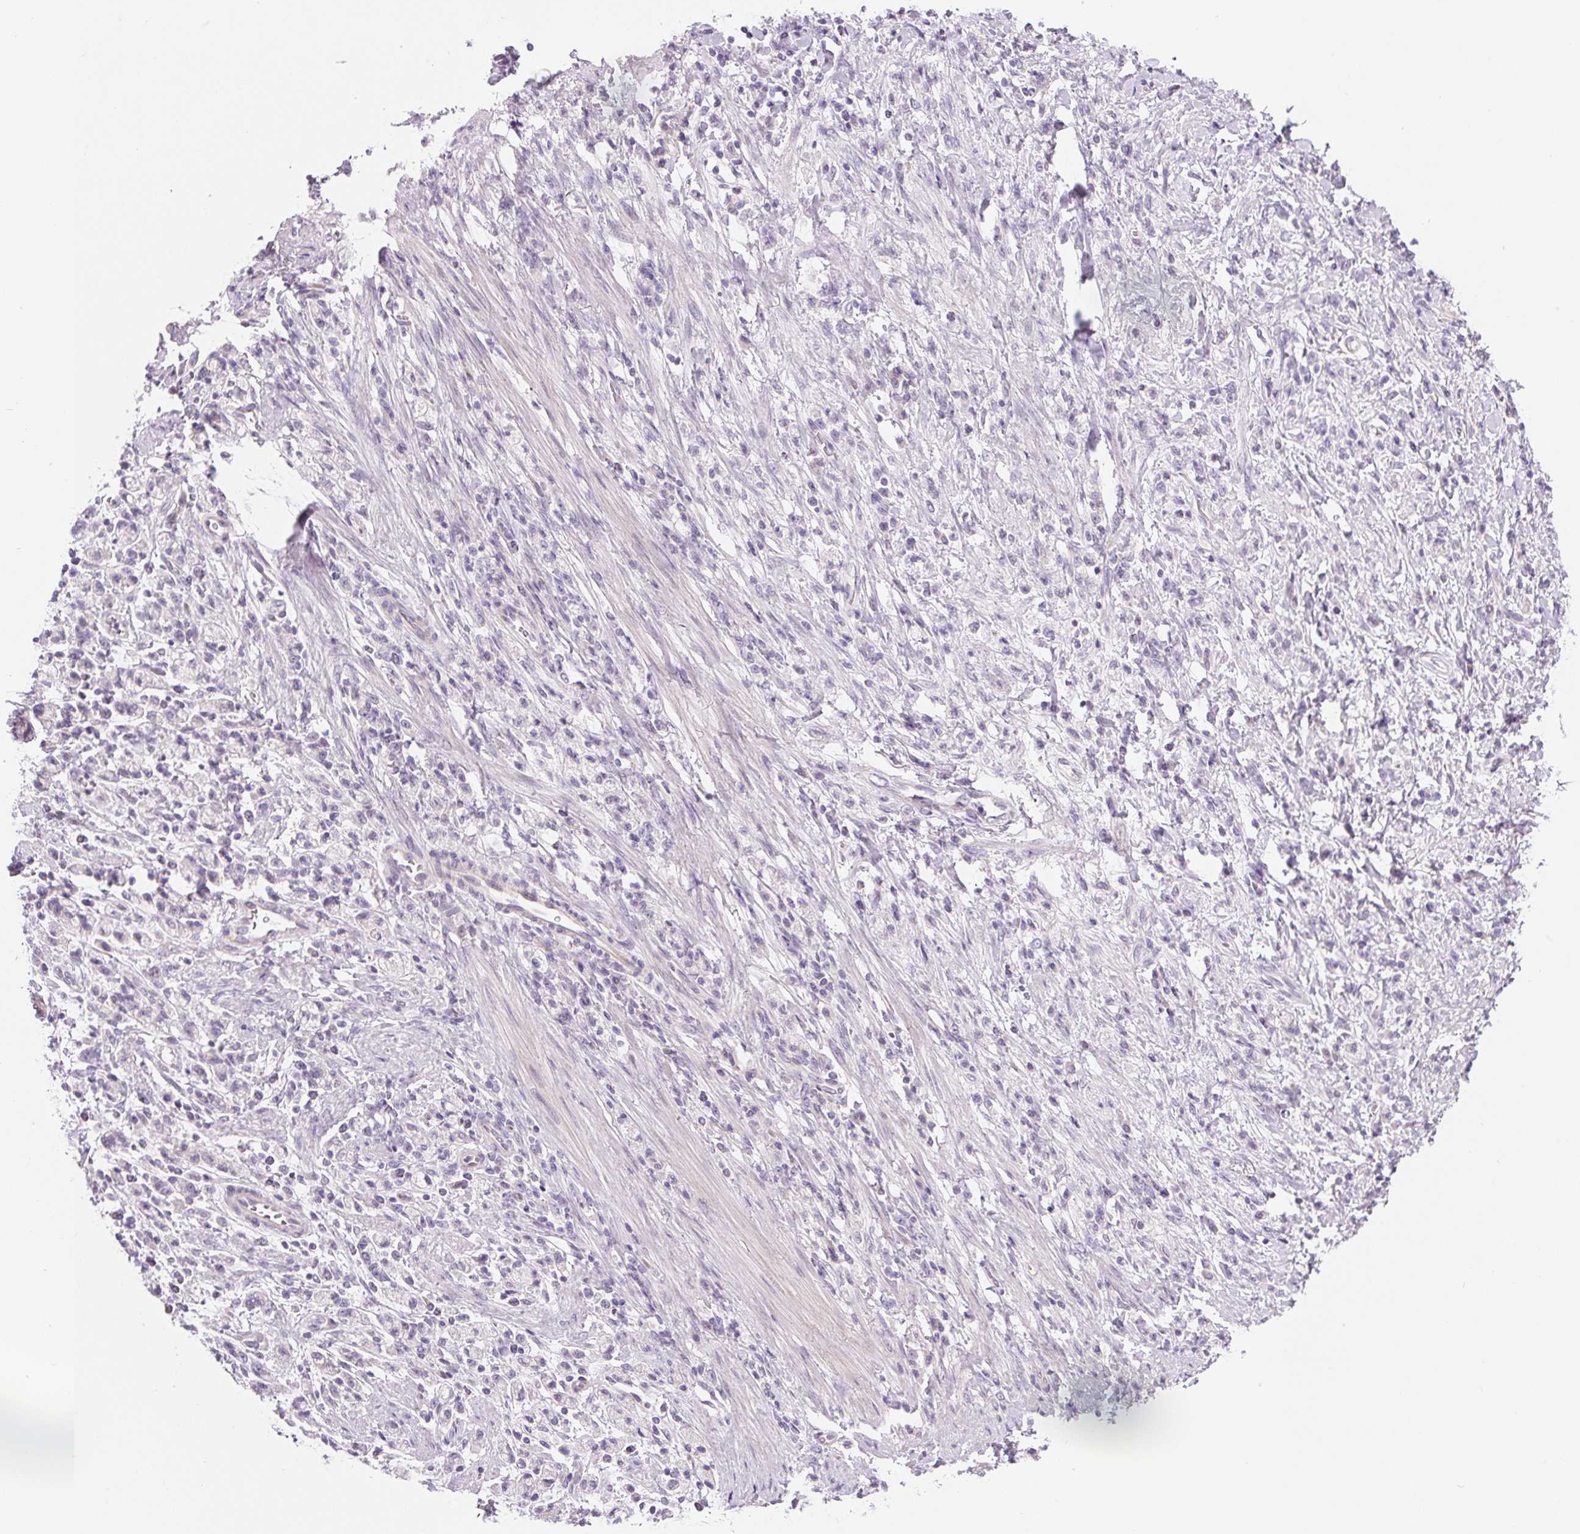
{"staining": {"intensity": "negative", "quantity": "none", "location": "none"}, "tissue": "stomach cancer", "cell_type": "Tumor cells", "image_type": "cancer", "snomed": [{"axis": "morphology", "description": "Adenocarcinoma, NOS"}, {"axis": "topography", "description": "Stomach"}], "caption": "This is an immunohistochemistry micrograph of stomach adenocarcinoma. There is no positivity in tumor cells.", "gene": "CCDC168", "patient": {"sex": "male", "age": 77}}